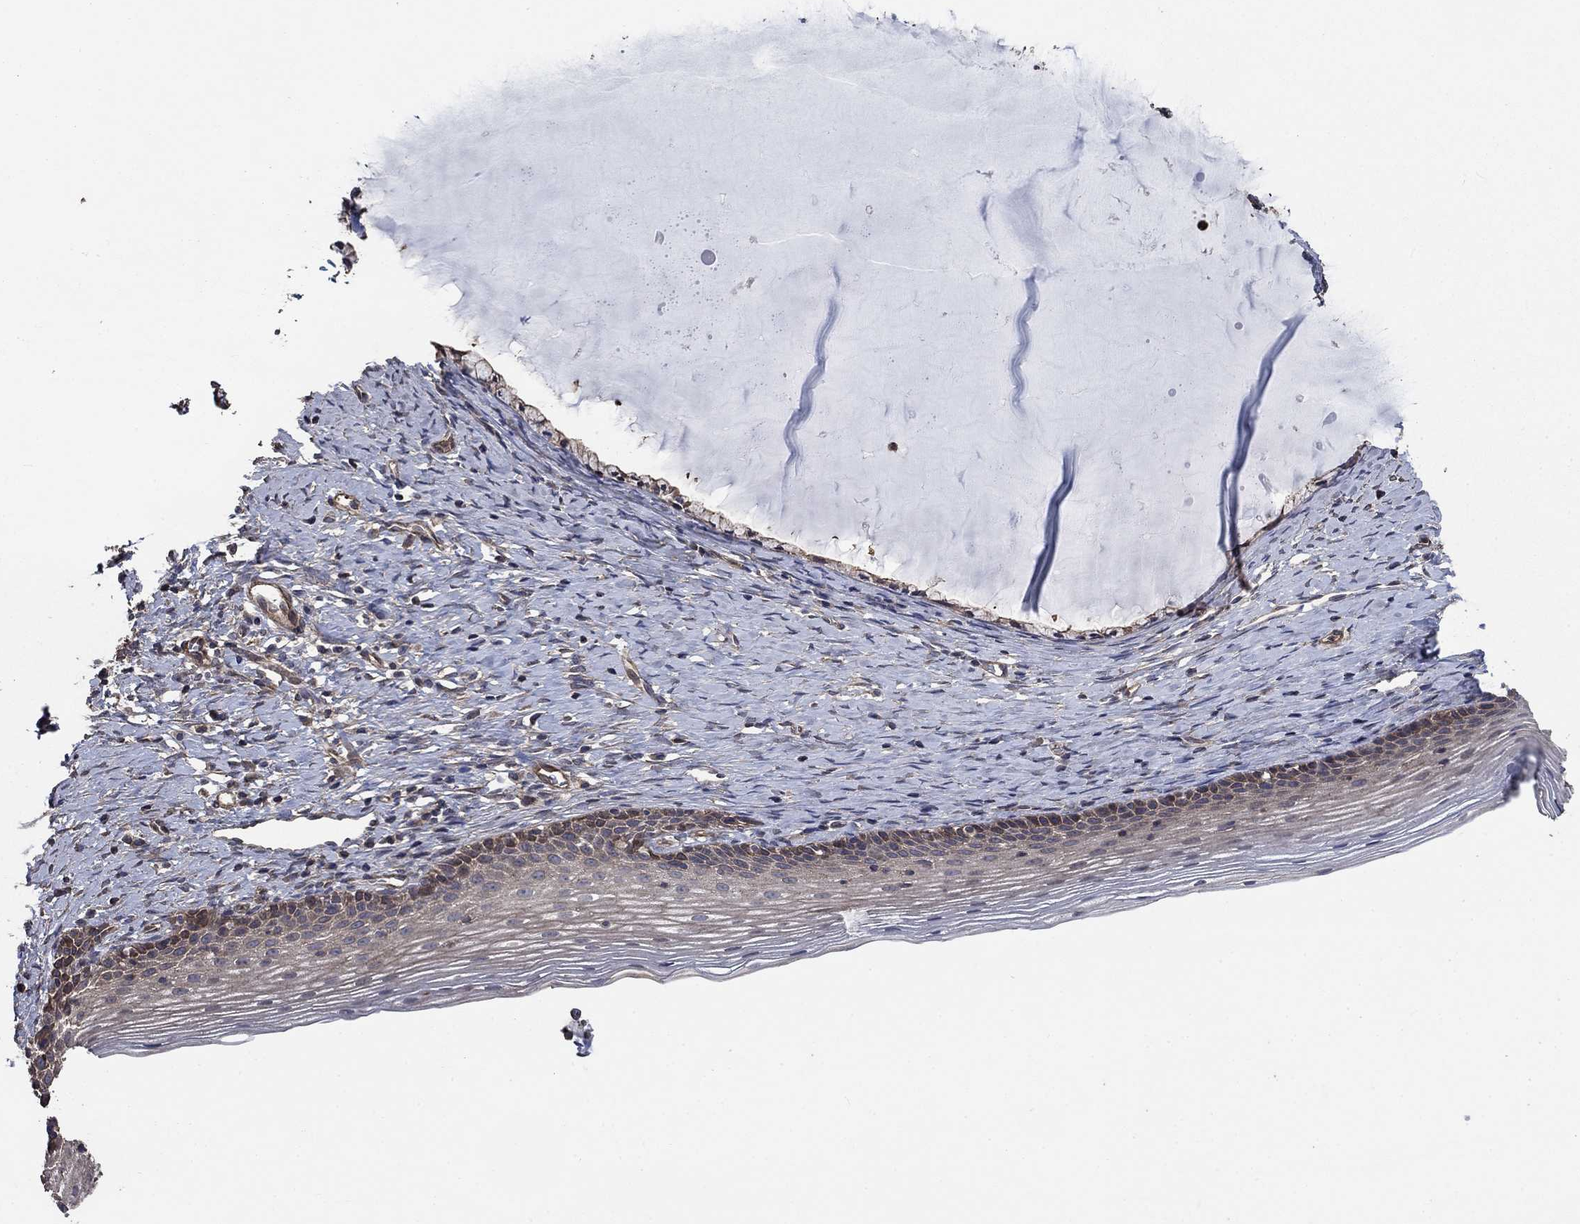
{"staining": {"intensity": "negative", "quantity": "none", "location": "none"}, "tissue": "cervix", "cell_type": "Glandular cells", "image_type": "normal", "snomed": [{"axis": "morphology", "description": "Normal tissue, NOS"}, {"axis": "topography", "description": "Cervix"}], "caption": "Glandular cells show no significant positivity in unremarkable cervix. (DAB (3,3'-diaminobenzidine) immunohistochemistry visualized using brightfield microscopy, high magnification).", "gene": "PDE3A", "patient": {"sex": "female", "age": 39}}